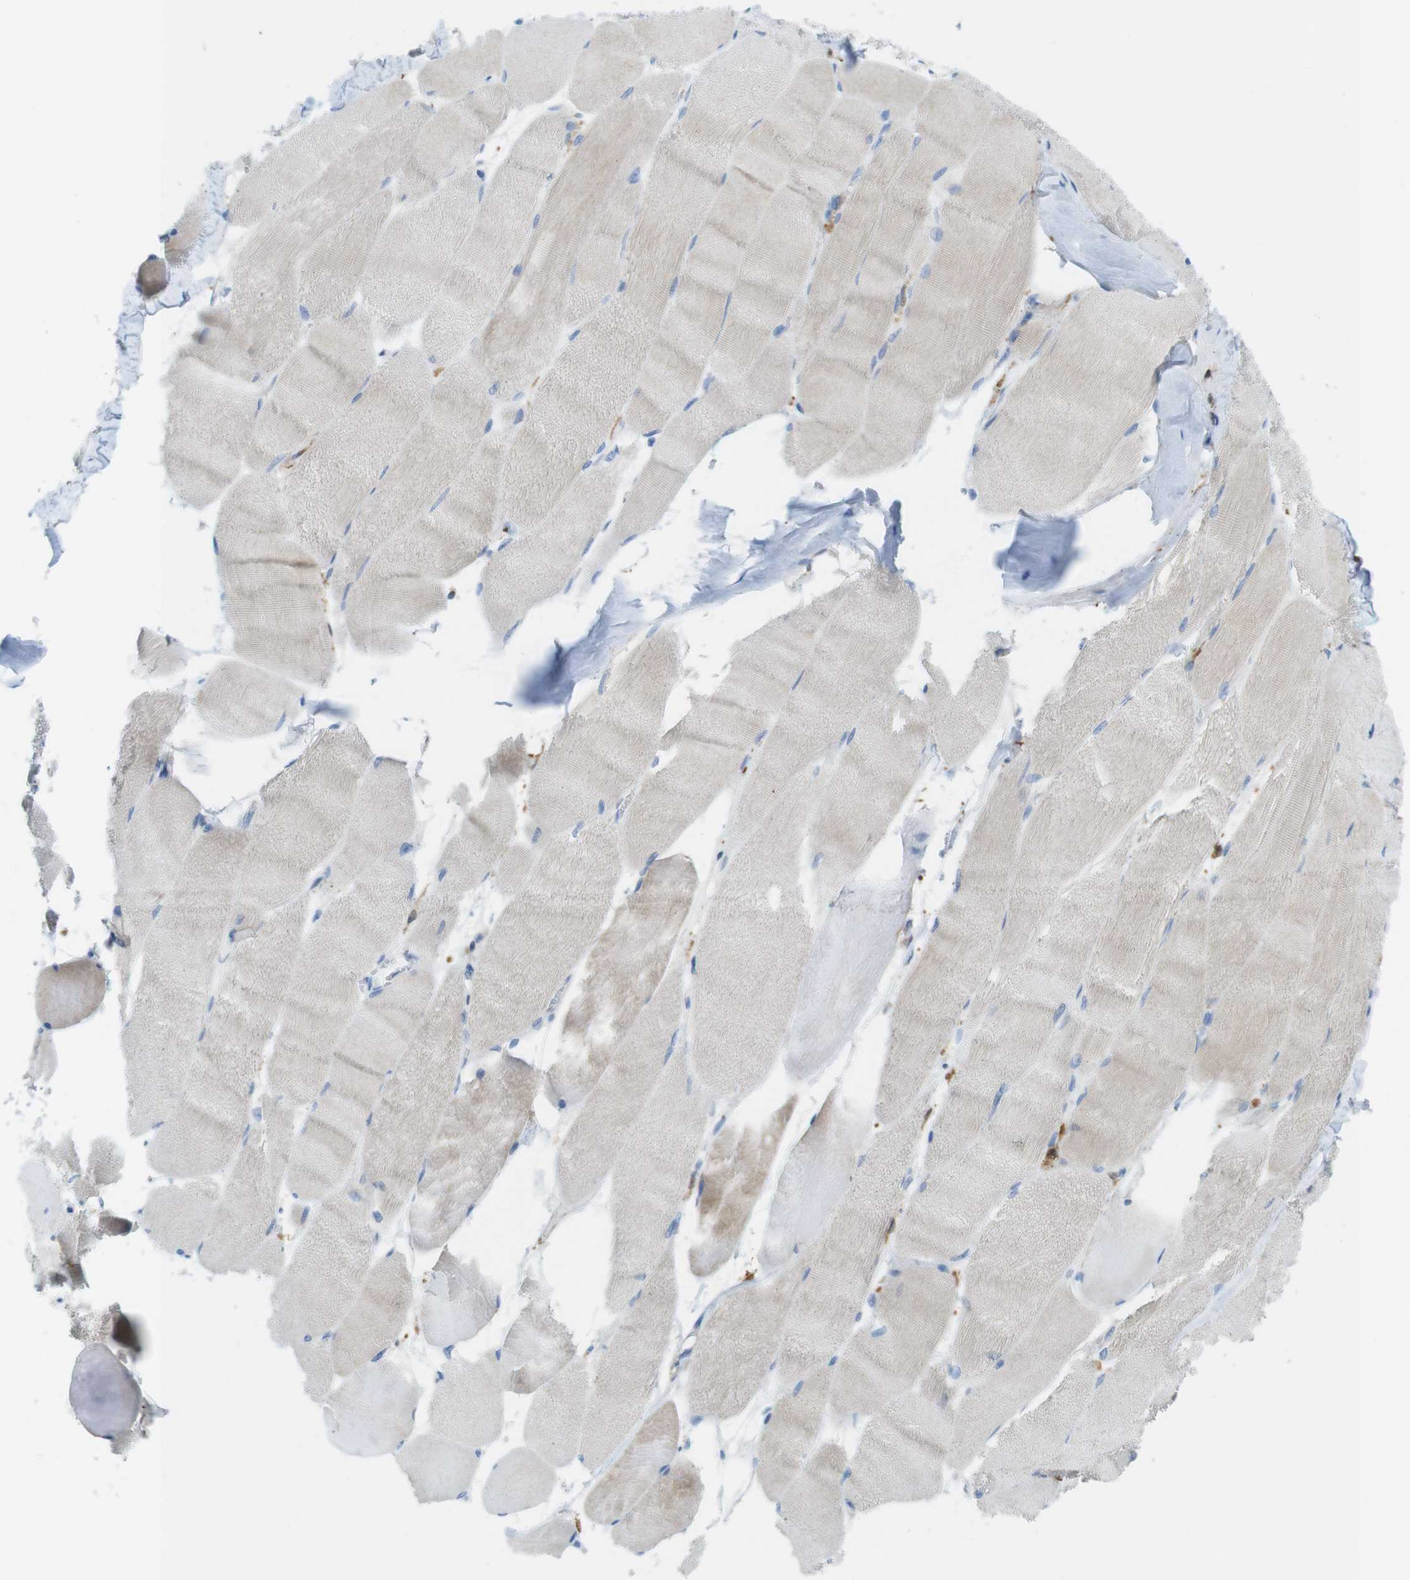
{"staining": {"intensity": "weak", "quantity": "25%-75%", "location": "cytoplasmic/membranous"}, "tissue": "skeletal muscle", "cell_type": "Myocytes", "image_type": "normal", "snomed": [{"axis": "morphology", "description": "Normal tissue, NOS"}, {"axis": "morphology", "description": "Squamous cell carcinoma, NOS"}, {"axis": "topography", "description": "Skeletal muscle"}], "caption": "This micrograph demonstrates benign skeletal muscle stained with immunohistochemistry (IHC) to label a protein in brown. The cytoplasmic/membranous of myocytes show weak positivity for the protein. Nuclei are counter-stained blue.", "gene": "CLMN", "patient": {"sex": "male", "age": 51}}